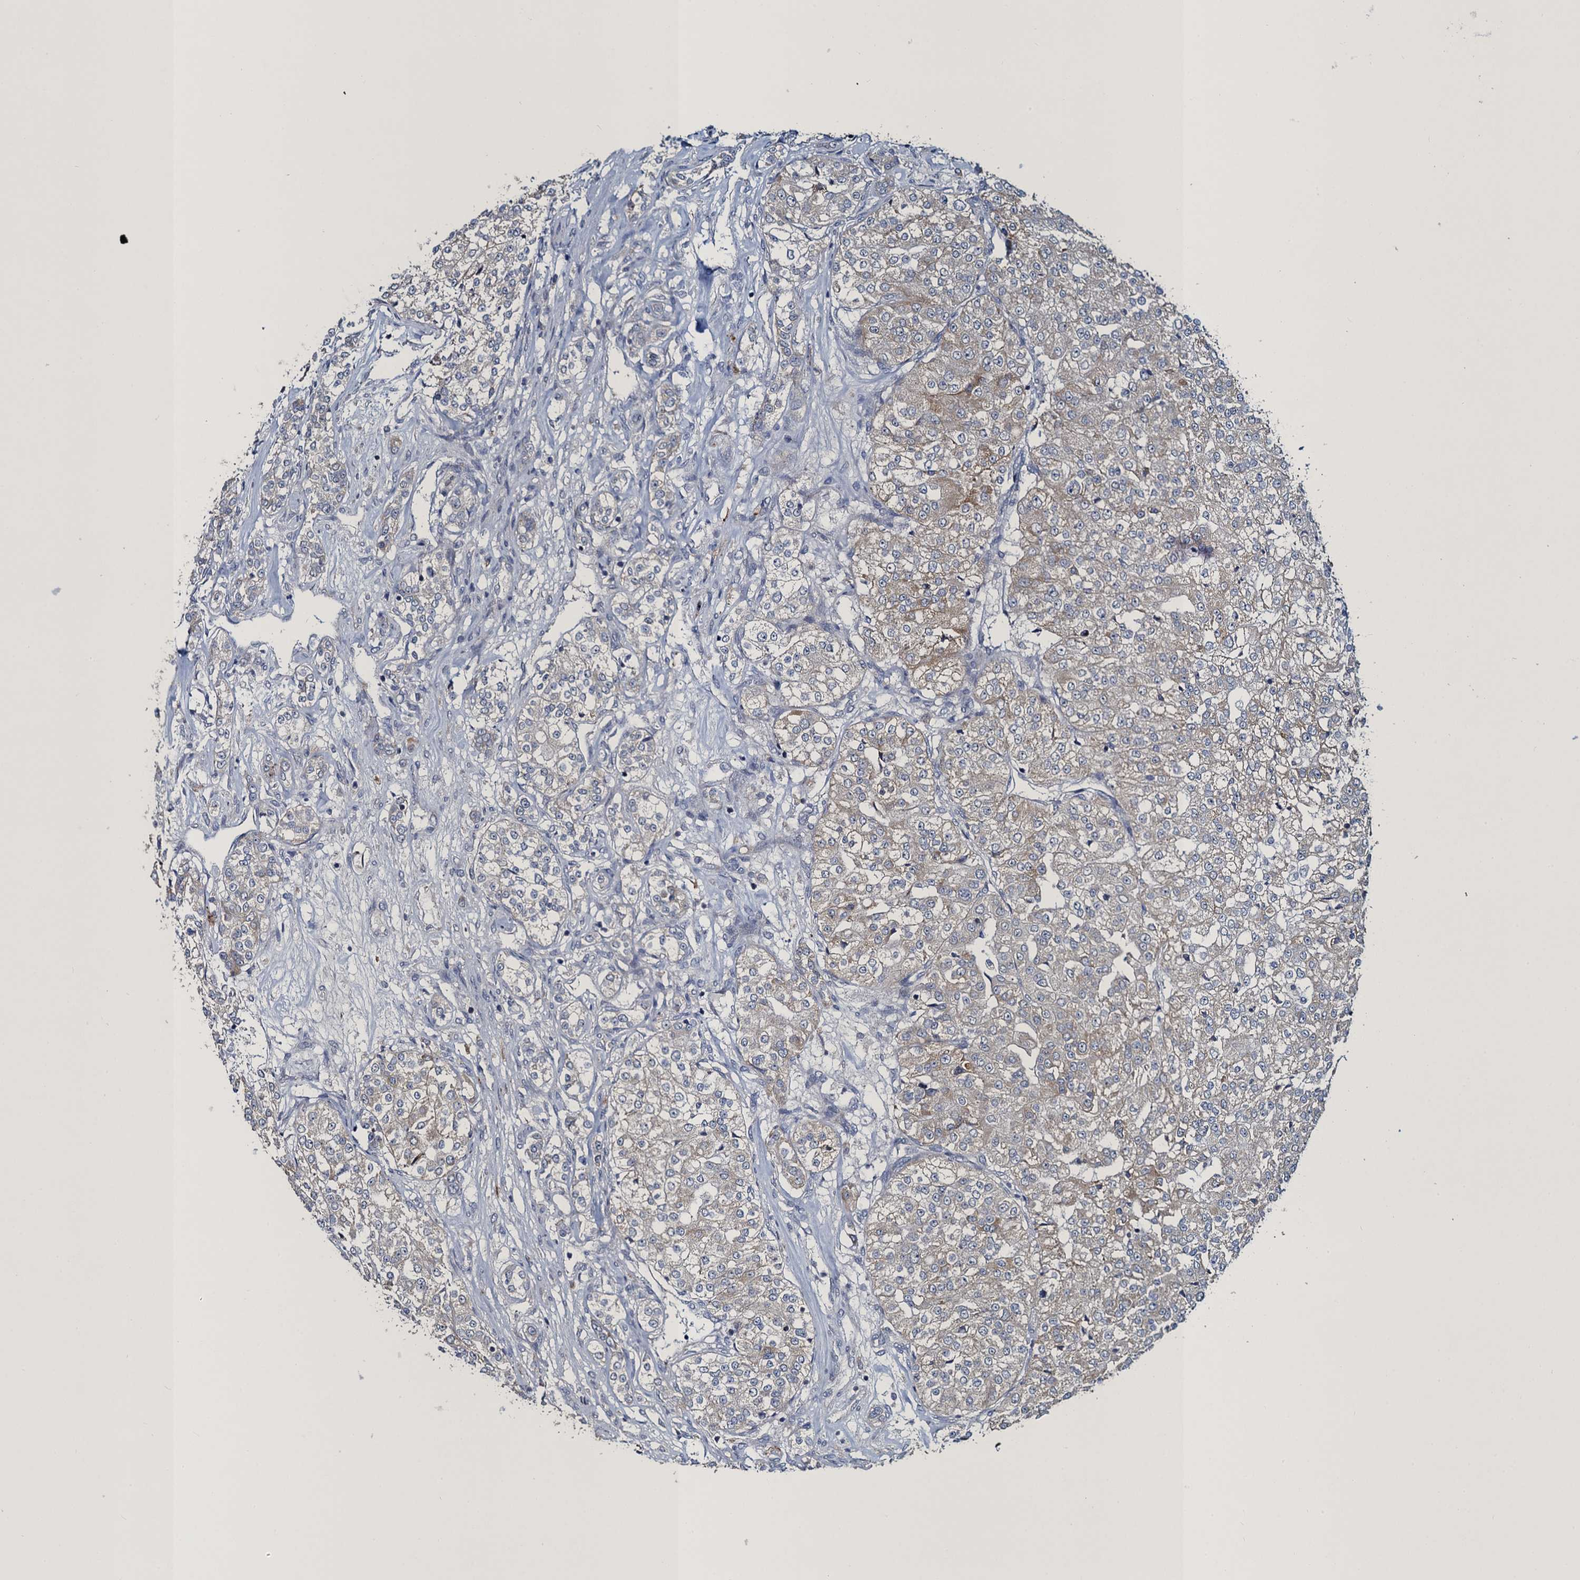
{"staining": {"intensity": "weak", "quantity": "25%-75%", "location": "cytoplasmic/membranous"}, "tissue": "renal cancer", "cell_type": "Tumor cells", "image_type": "cancer", "snomed": [{"axis": "morphology", "description": "Adenocarcinoma, NOS"}, {"axis": "topography", "description": "Kidney"}], "caption": "Renal cancer stained for a protein (brown) displays weak cytoplasmic/membranous positive staining in about 25%-75% of tumor cells.", "gene": "ATOSA", "patient": {"sex": "female", "age": 63}}